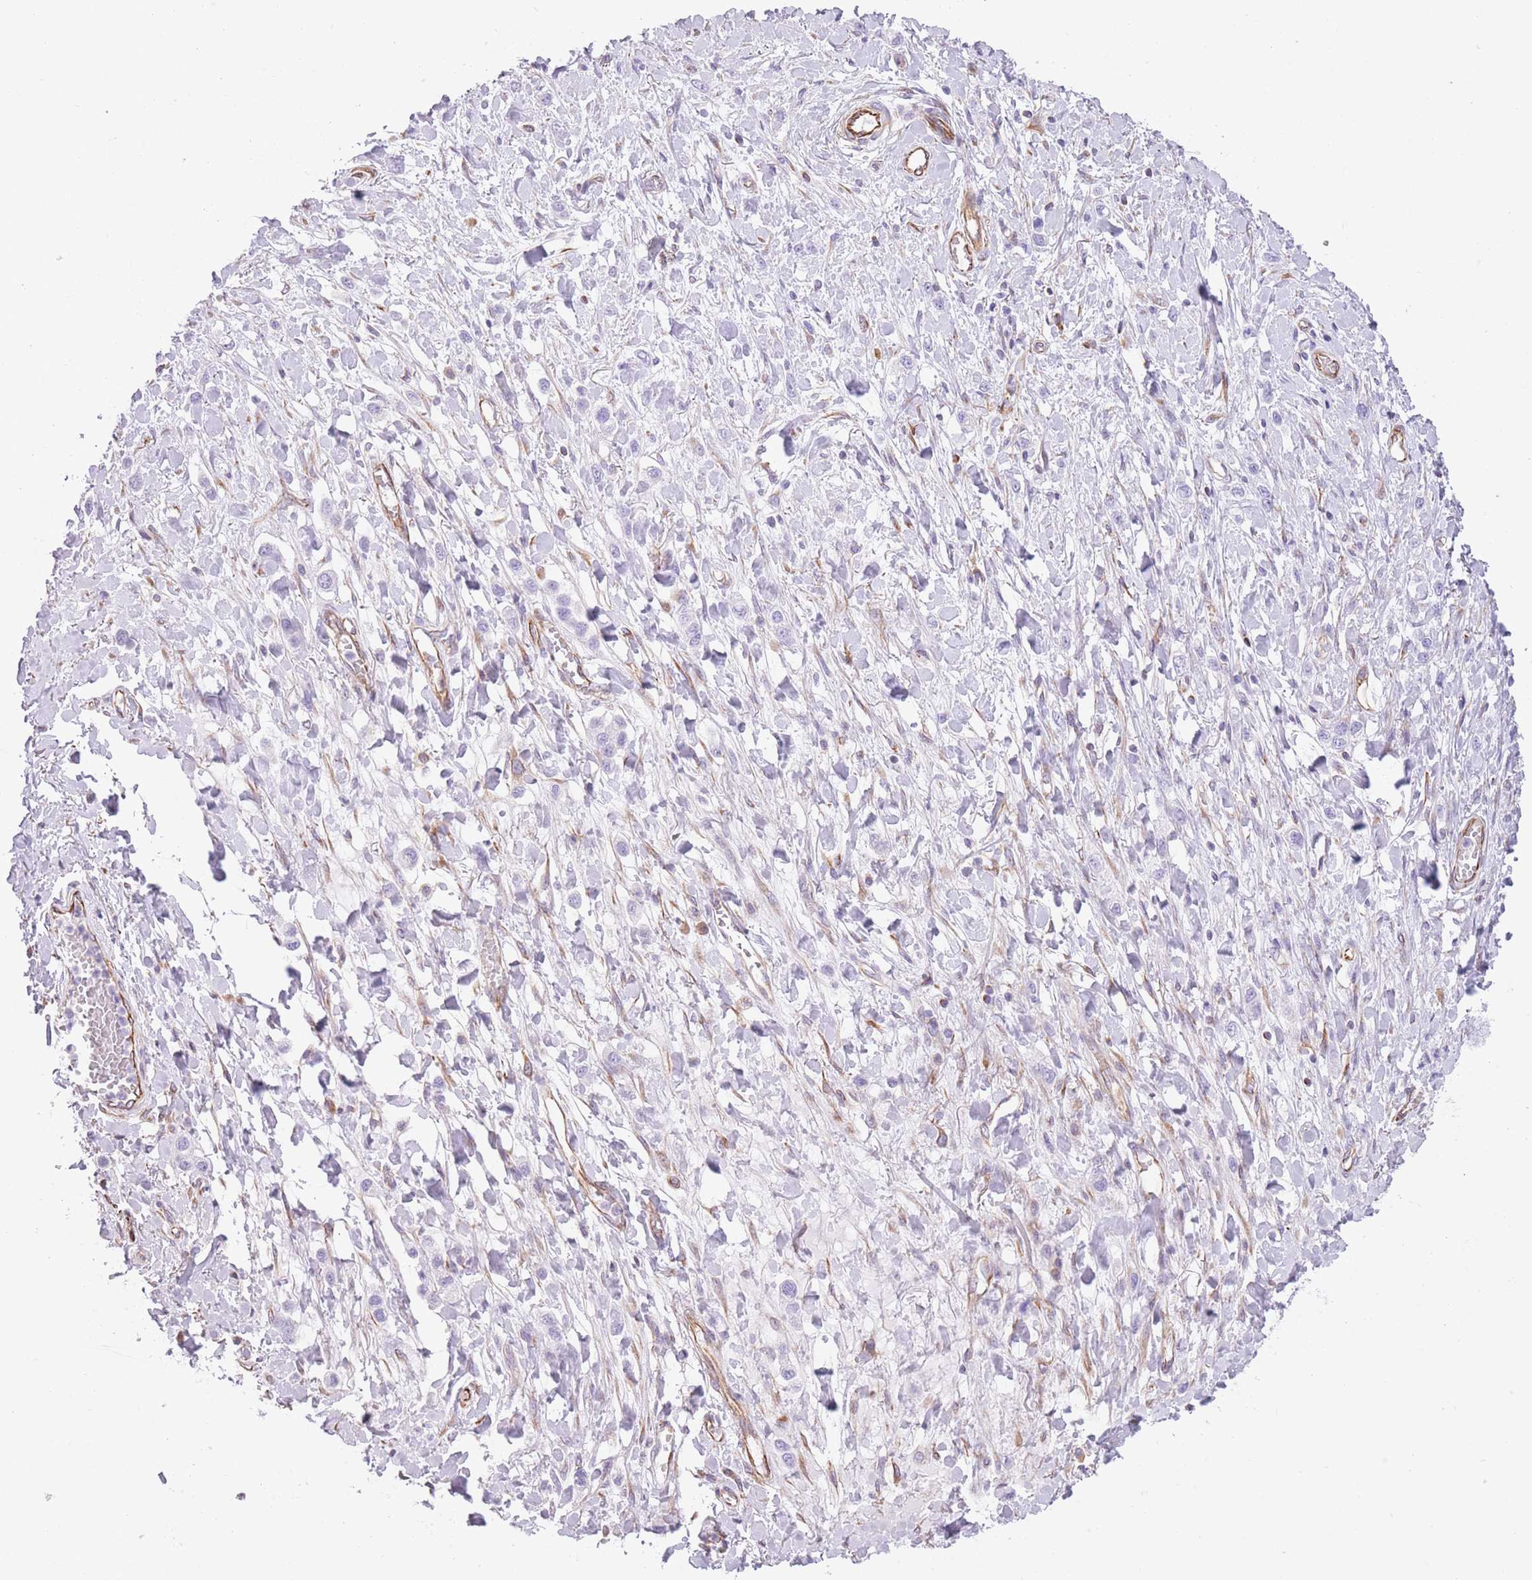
{"staining": {"intensity": "negative", "quantity": "none", "location": "none"}, "tissue": "stomach cancer", "cell_type": "Tumor cells", "image_type": "cancer", "snomed": [{"axis": "morphology", "description": "Adenocarcinoma, NOS"}, {"axis": "topography", "description": "Stomach"}], "caption": "DAB immunohistochemical staining of adenocarcinoma (stomach) exhibits no significant expression in tumor cells.", "gene": "PTCD1", "patient": {"sex": "female", "age": 65}}